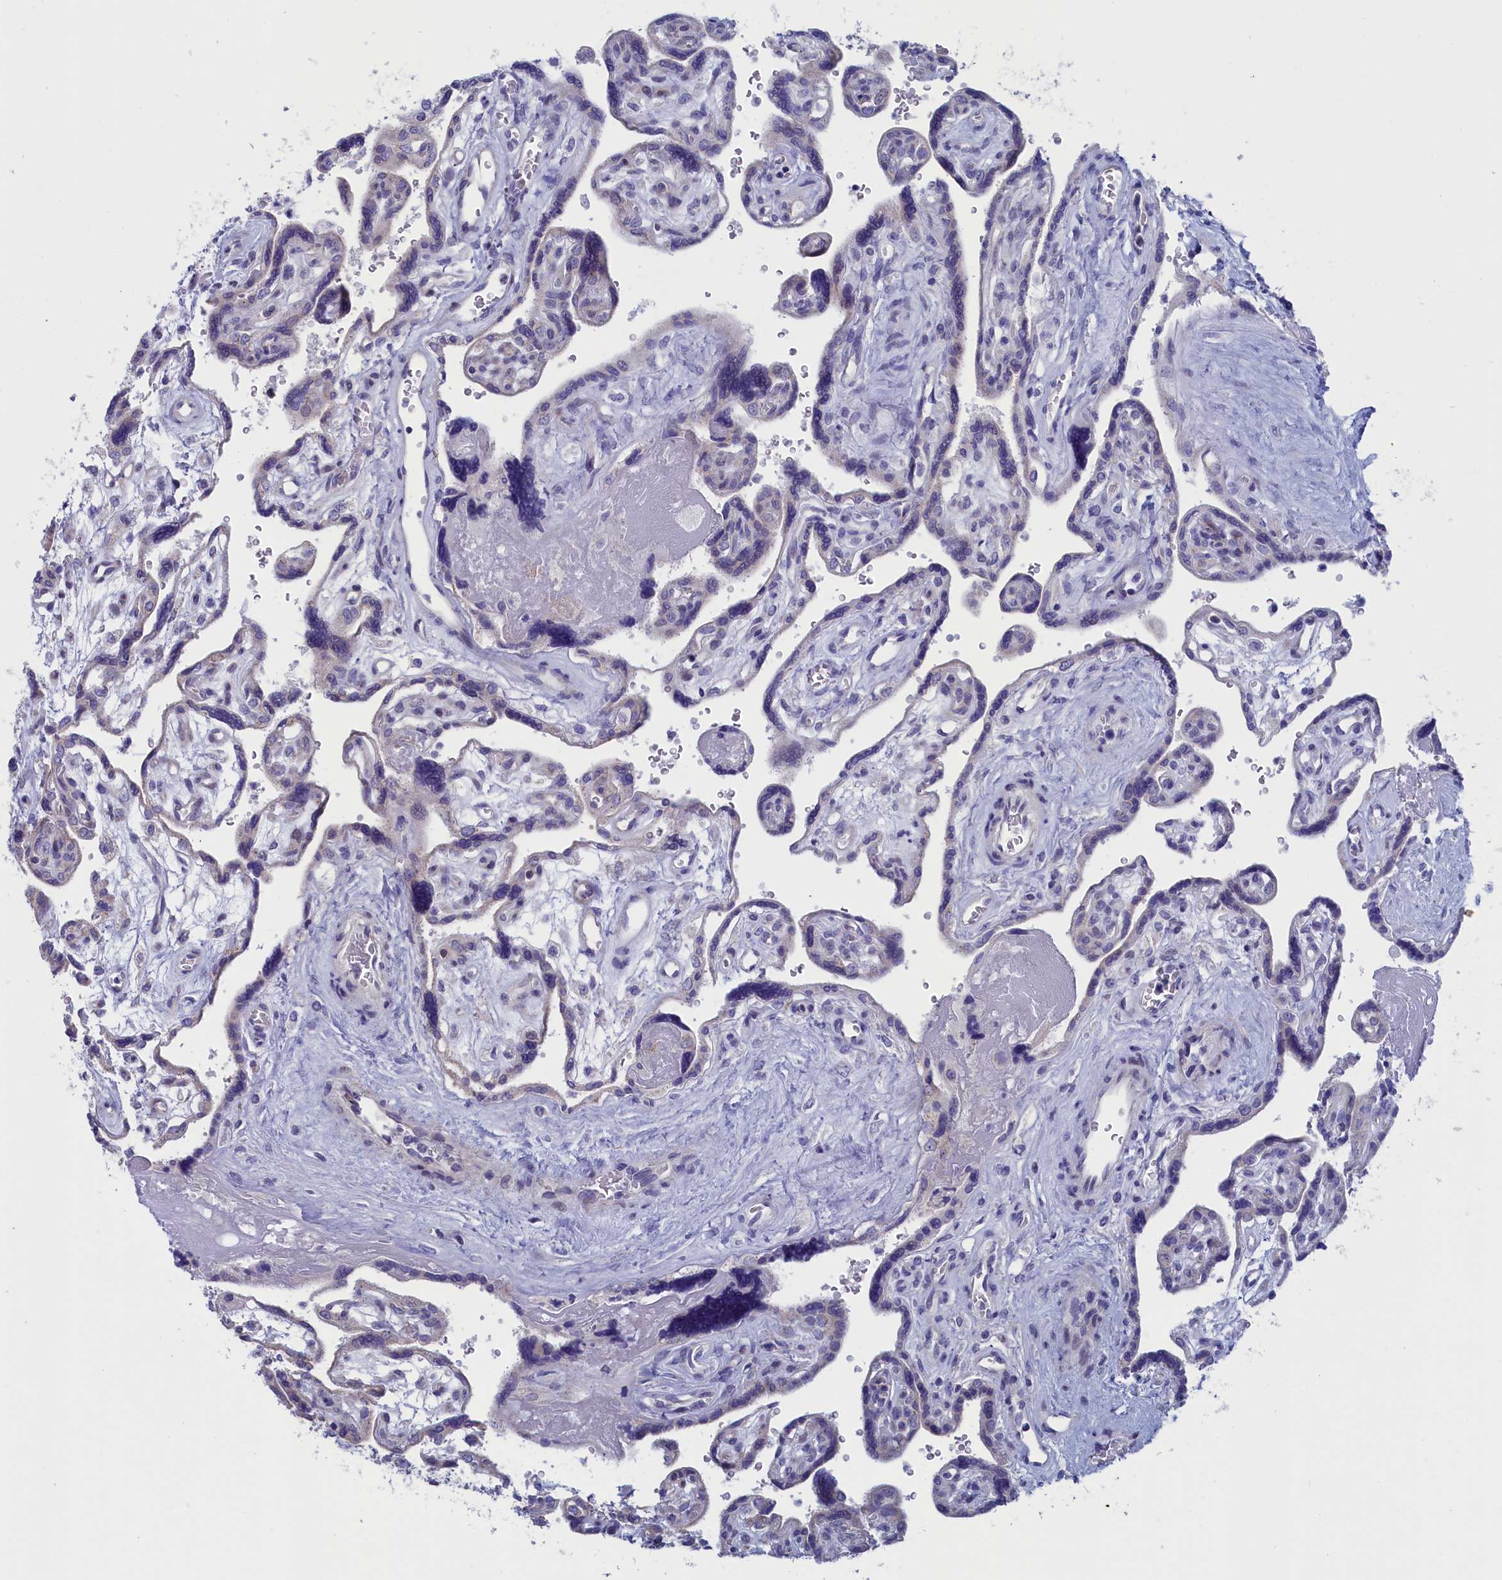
{"staining": {"intensity": "negative", "quantity": "none", "location": "none"}, "tissue": "placenta", "cell_type": "Trophoblastic cells", "image_type": "normal", "snomed": [{"axis": "morphology", "description": "Normal tissue, NOS"}, {"axis": "topography", "description": "Placenta"}], "caption": "Immunohistochemistry (IHC) image of normal human placenta stained for a protein (brown), which demonstrates no expression in trophoblastic cells.", "gene": "NIBAN3", "patient": {"sex": "female", "age": 39}}